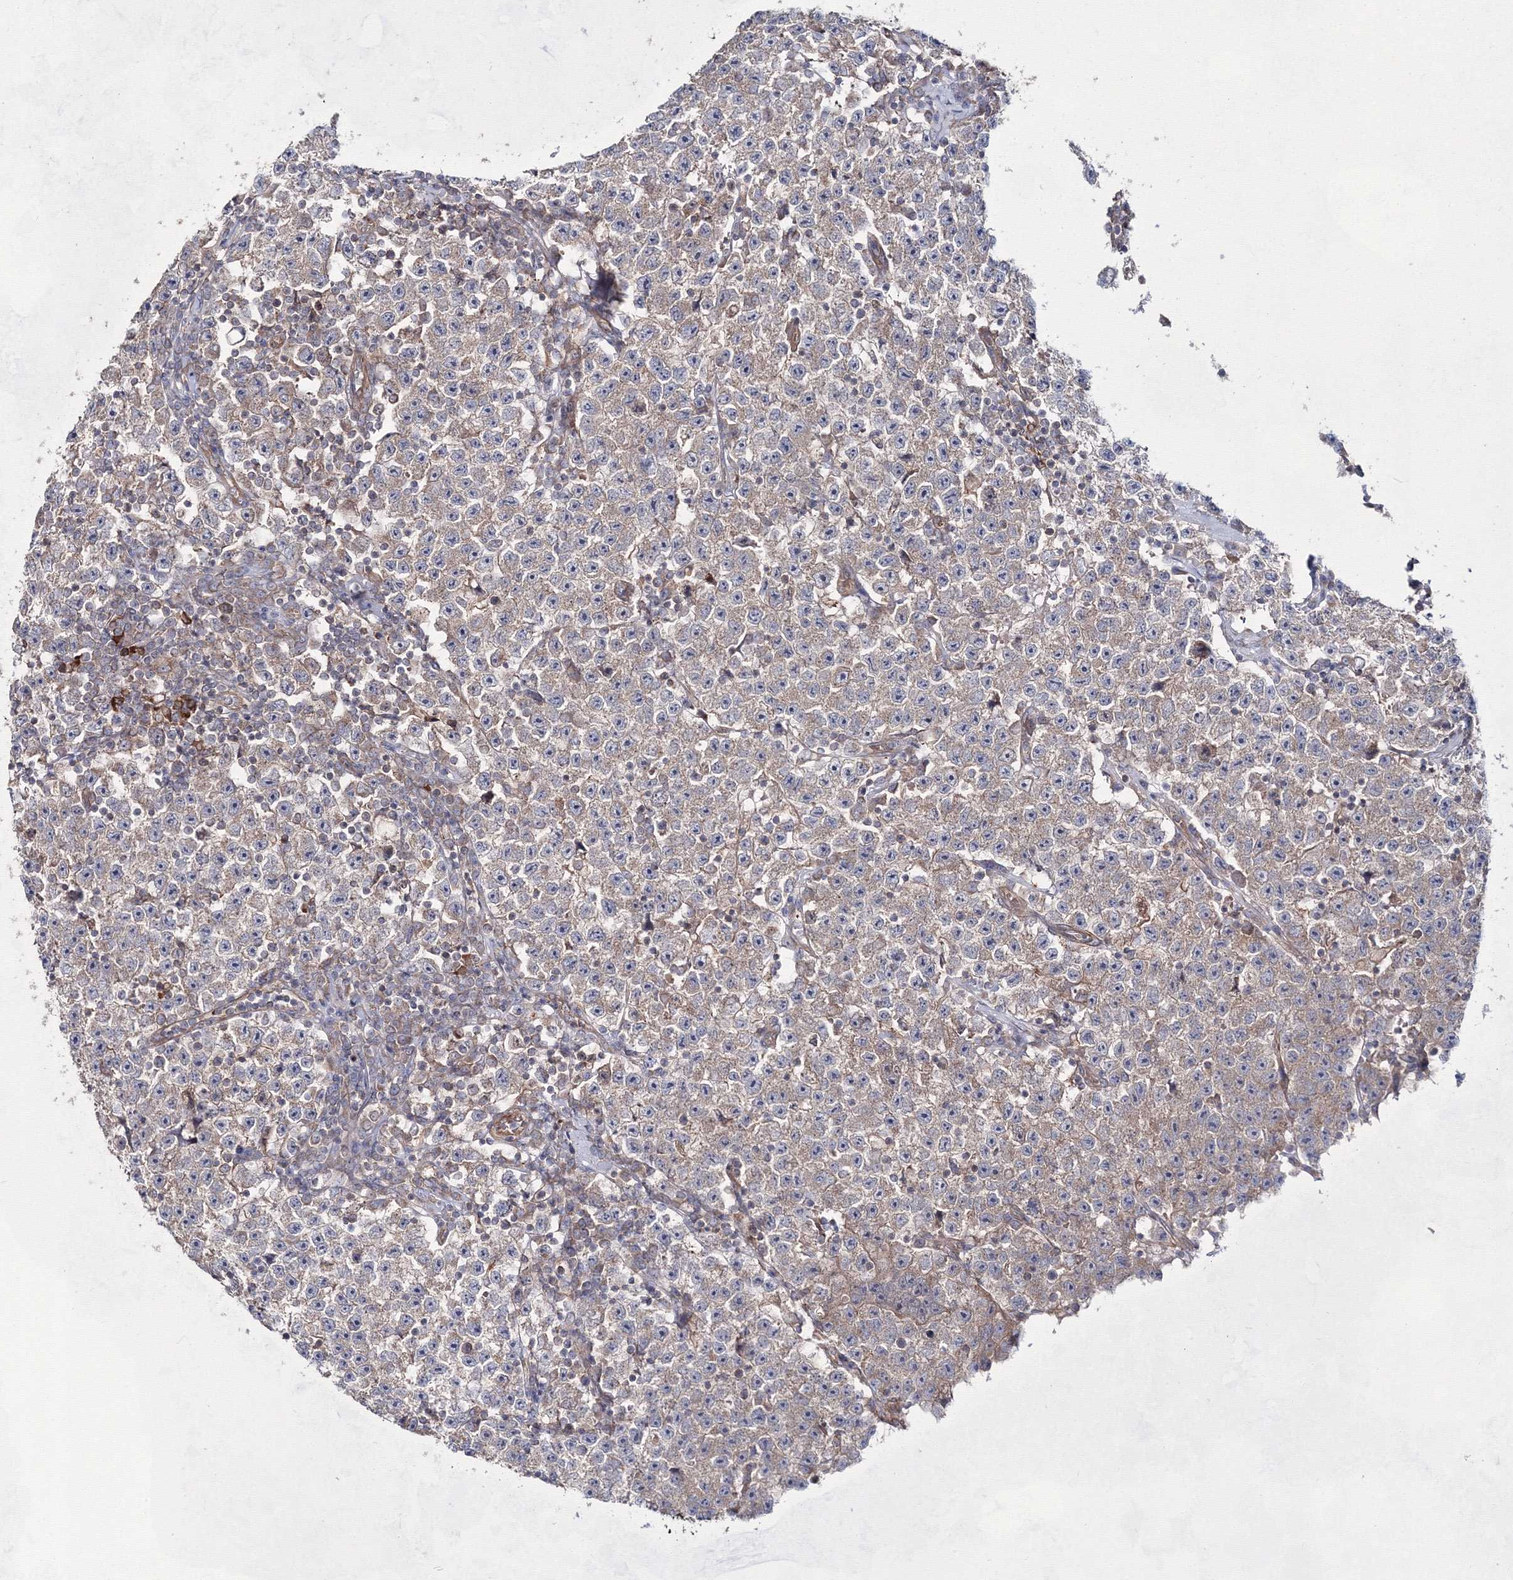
{"staining": {"intensity": "weak", "quantity": "25%-75%", "location": "cytoplasmic/membranous"}, "tissue": "testis cancer", "cell_type": "Tumor cells", "image_type": "cancer", "snomed": [{"axis": "morphology", "description": "Seminoma, NOS"}, {"axis": "topography", "description": "Testis"}], "caption": "Immunohistochemical staining of human testis seminoma displays low levels of weak cytoplasmic/membranous expression in about 25%-75% of tumor cells.", "gene": "EXOC6", "patient": {"sex": "male", "age": 22}}